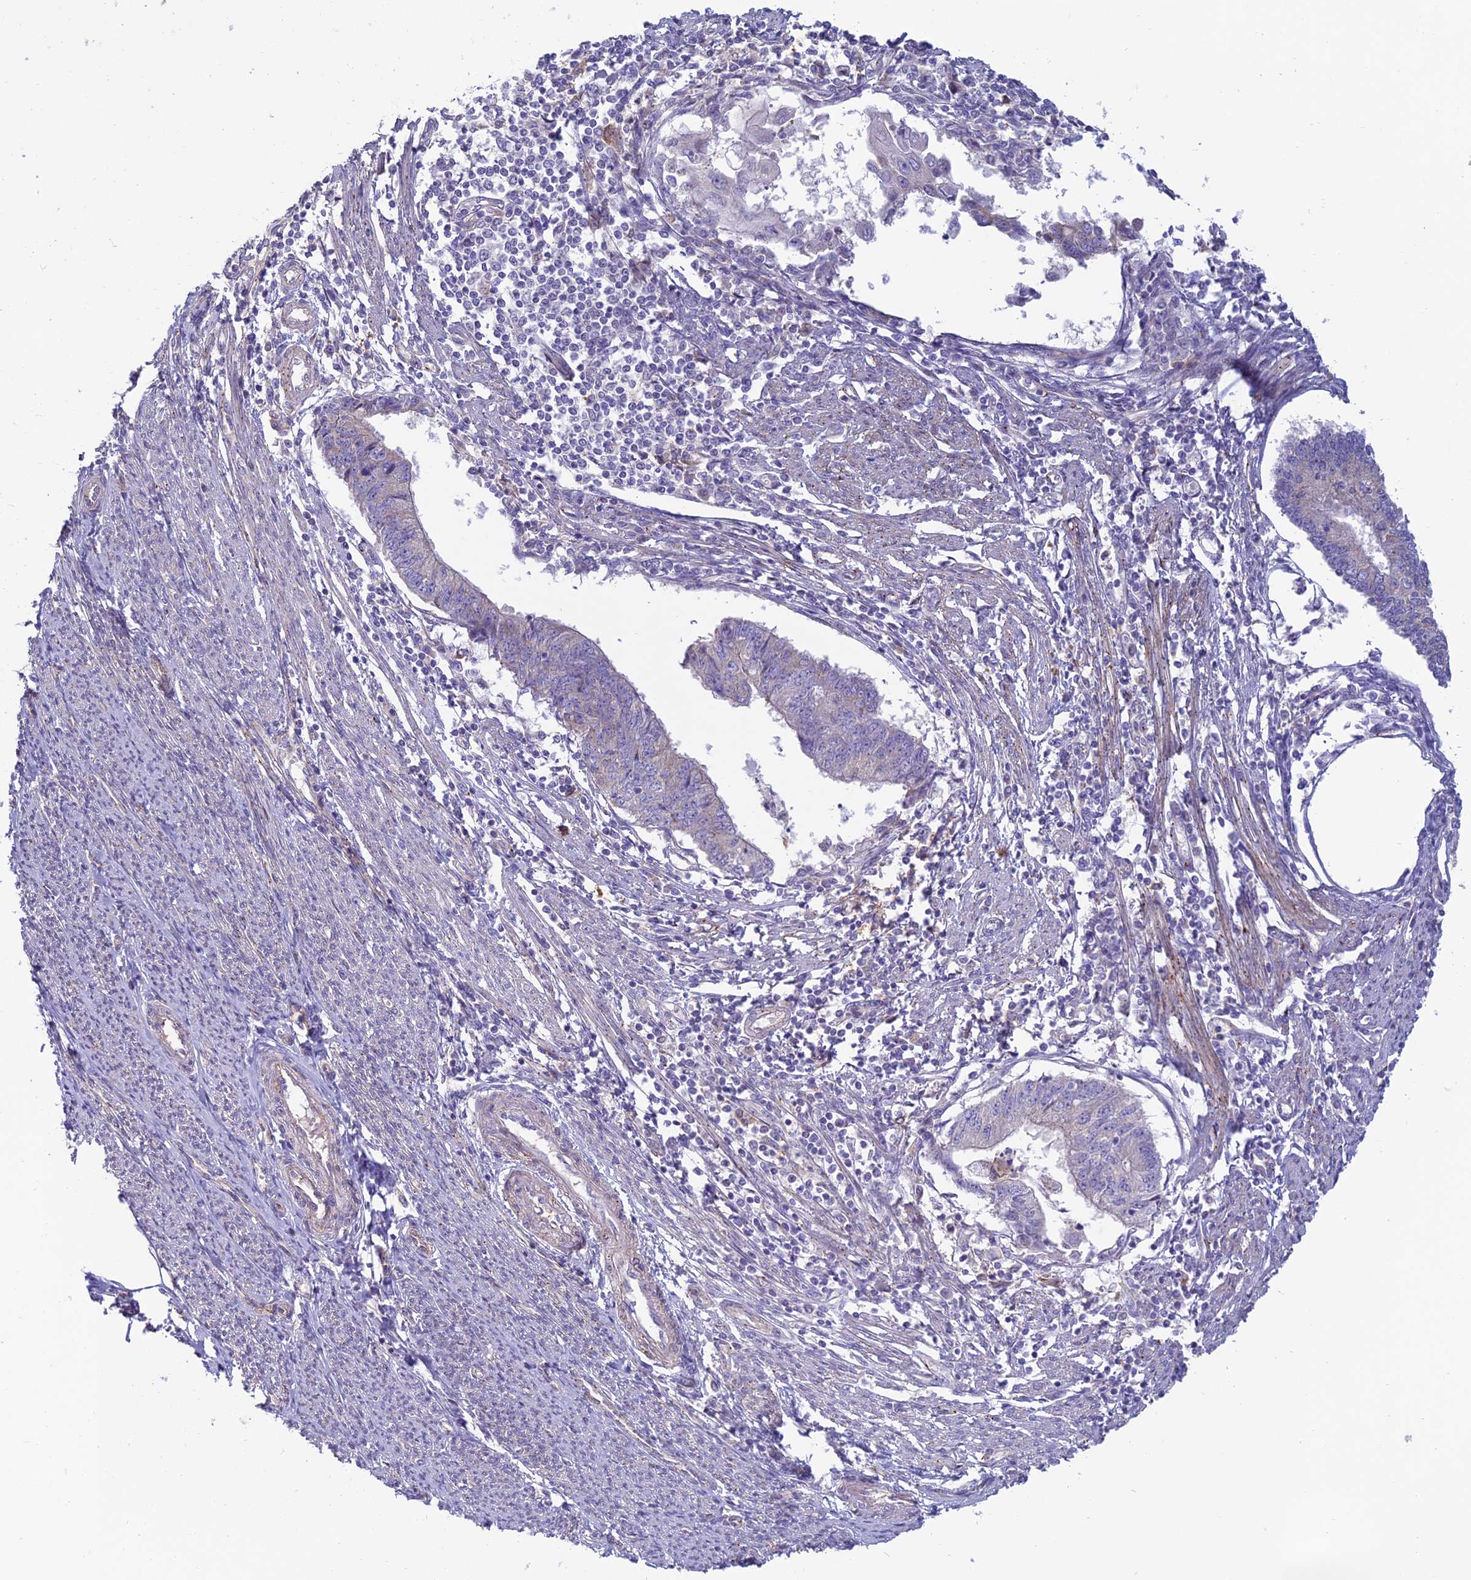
{"staining": {"intensity": "weak", "quantity": "<25%", "location": "cytoplasmic/membranous"}, "tissue": "endometrial cancer", "cell_type": "Tumor cells", "image_type": "cancer", "snomed": [{"axis": "morphology", "description": "Adenocarcinoma, NOS"}, {"axis": "topography", "description": "Endometrium"}], "caption": "Immunohistochemical staining of human endometrial cancer (adenocarcinoma) shows no significant staining in tumor cells. (DAB immunohistochemistry visualized using brightfield microscopy, high magnification).", "gene": "DUS2", "patient": {"sex": "female", "age": 56}}